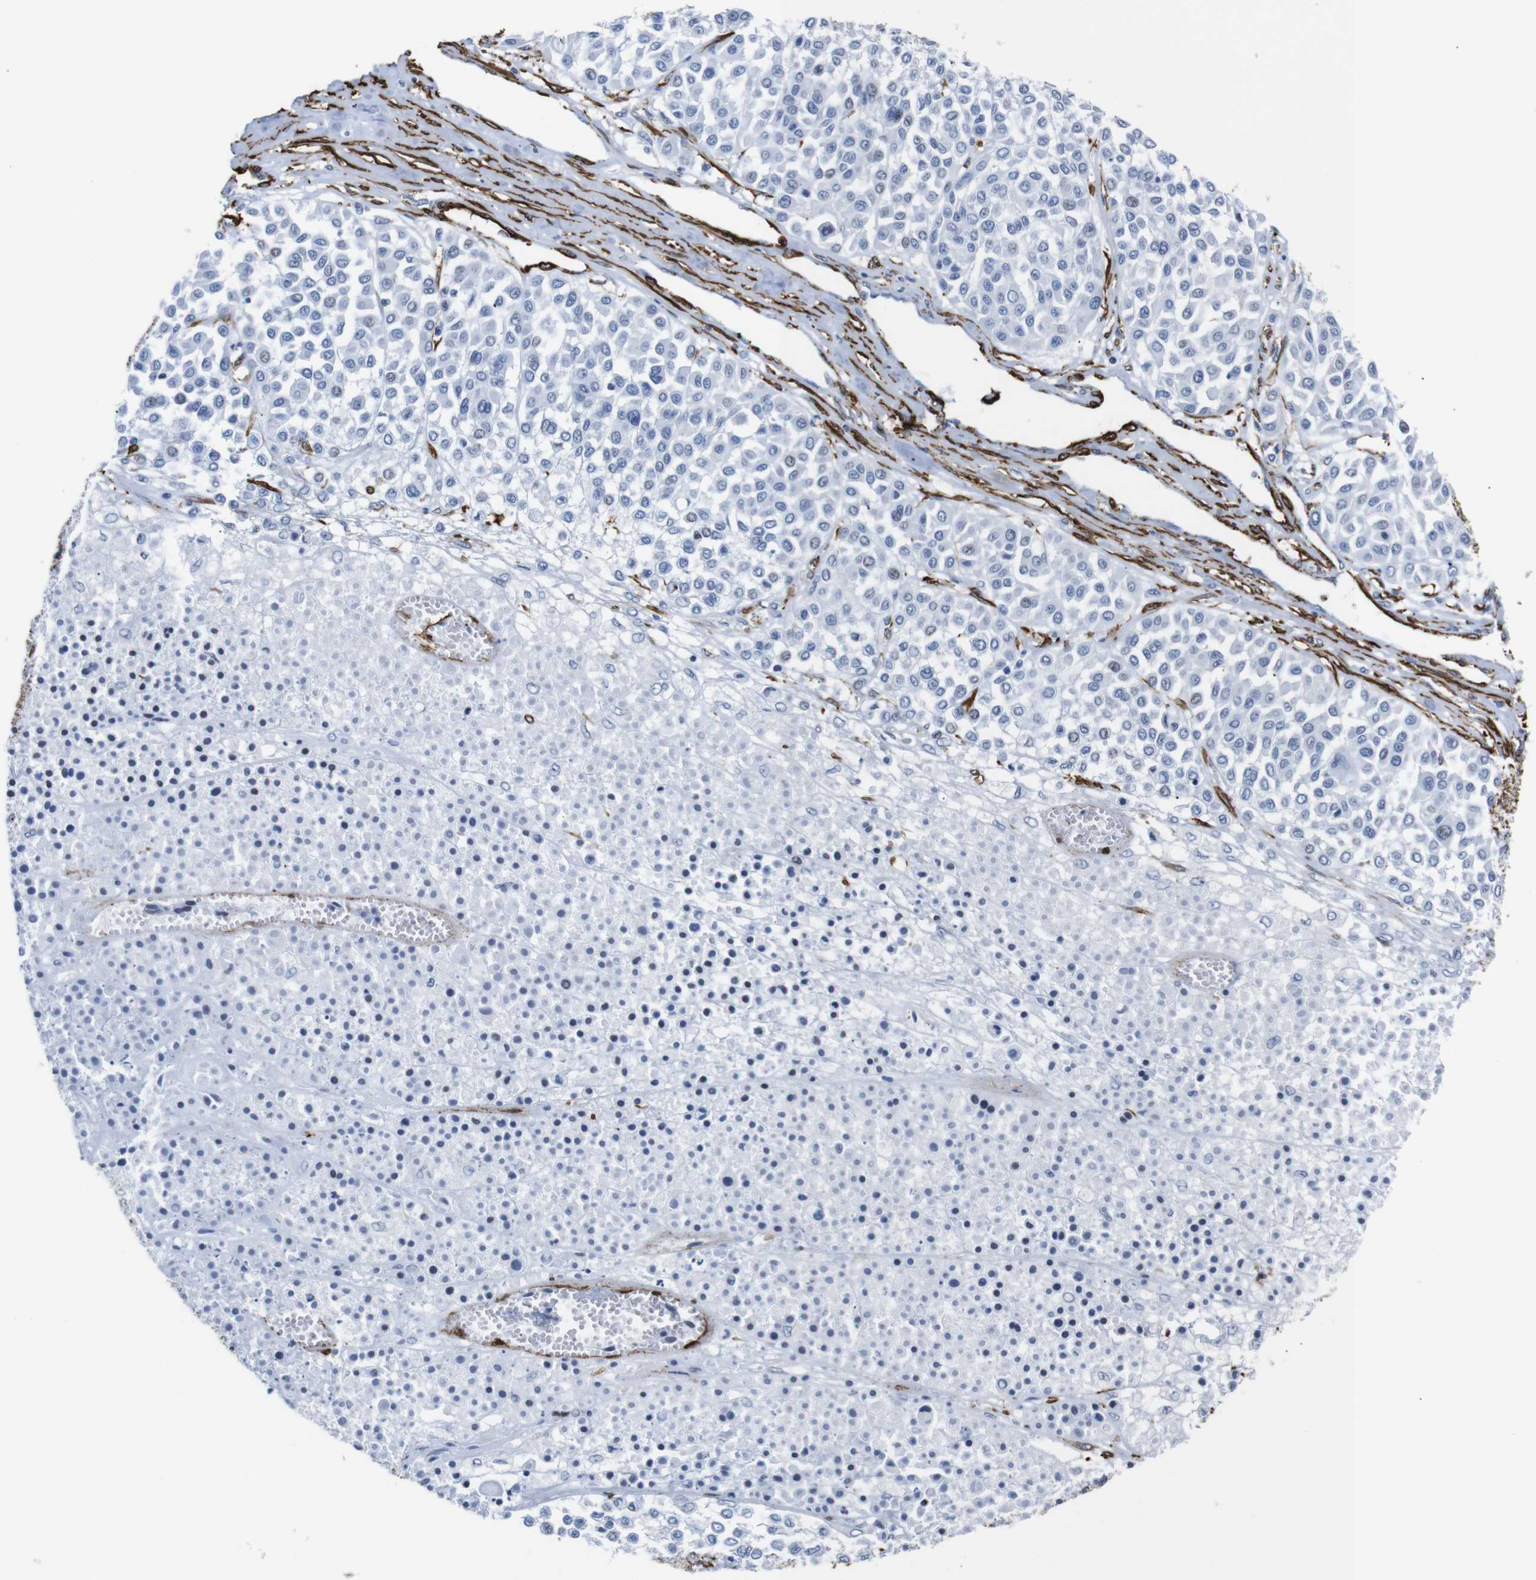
{"staining": {"intensity": "negative", "quantity": "none", "location": "none"}, "tissue": "melanoma", "cell_type": "Tumor cells", "image_type": "cancer", "snomed": [{"axis": "morphology", "description": "Malignant melanoma, Metastatic site"}, {"axis": "topography", "description": "Soft tissue"}], "caption": "DAB immunohistochemical staining of melanoma demonstrates no significant staining in tumor cells.", "gene": "ACTA2", "patient": {"sex": "male", "age": 41}}